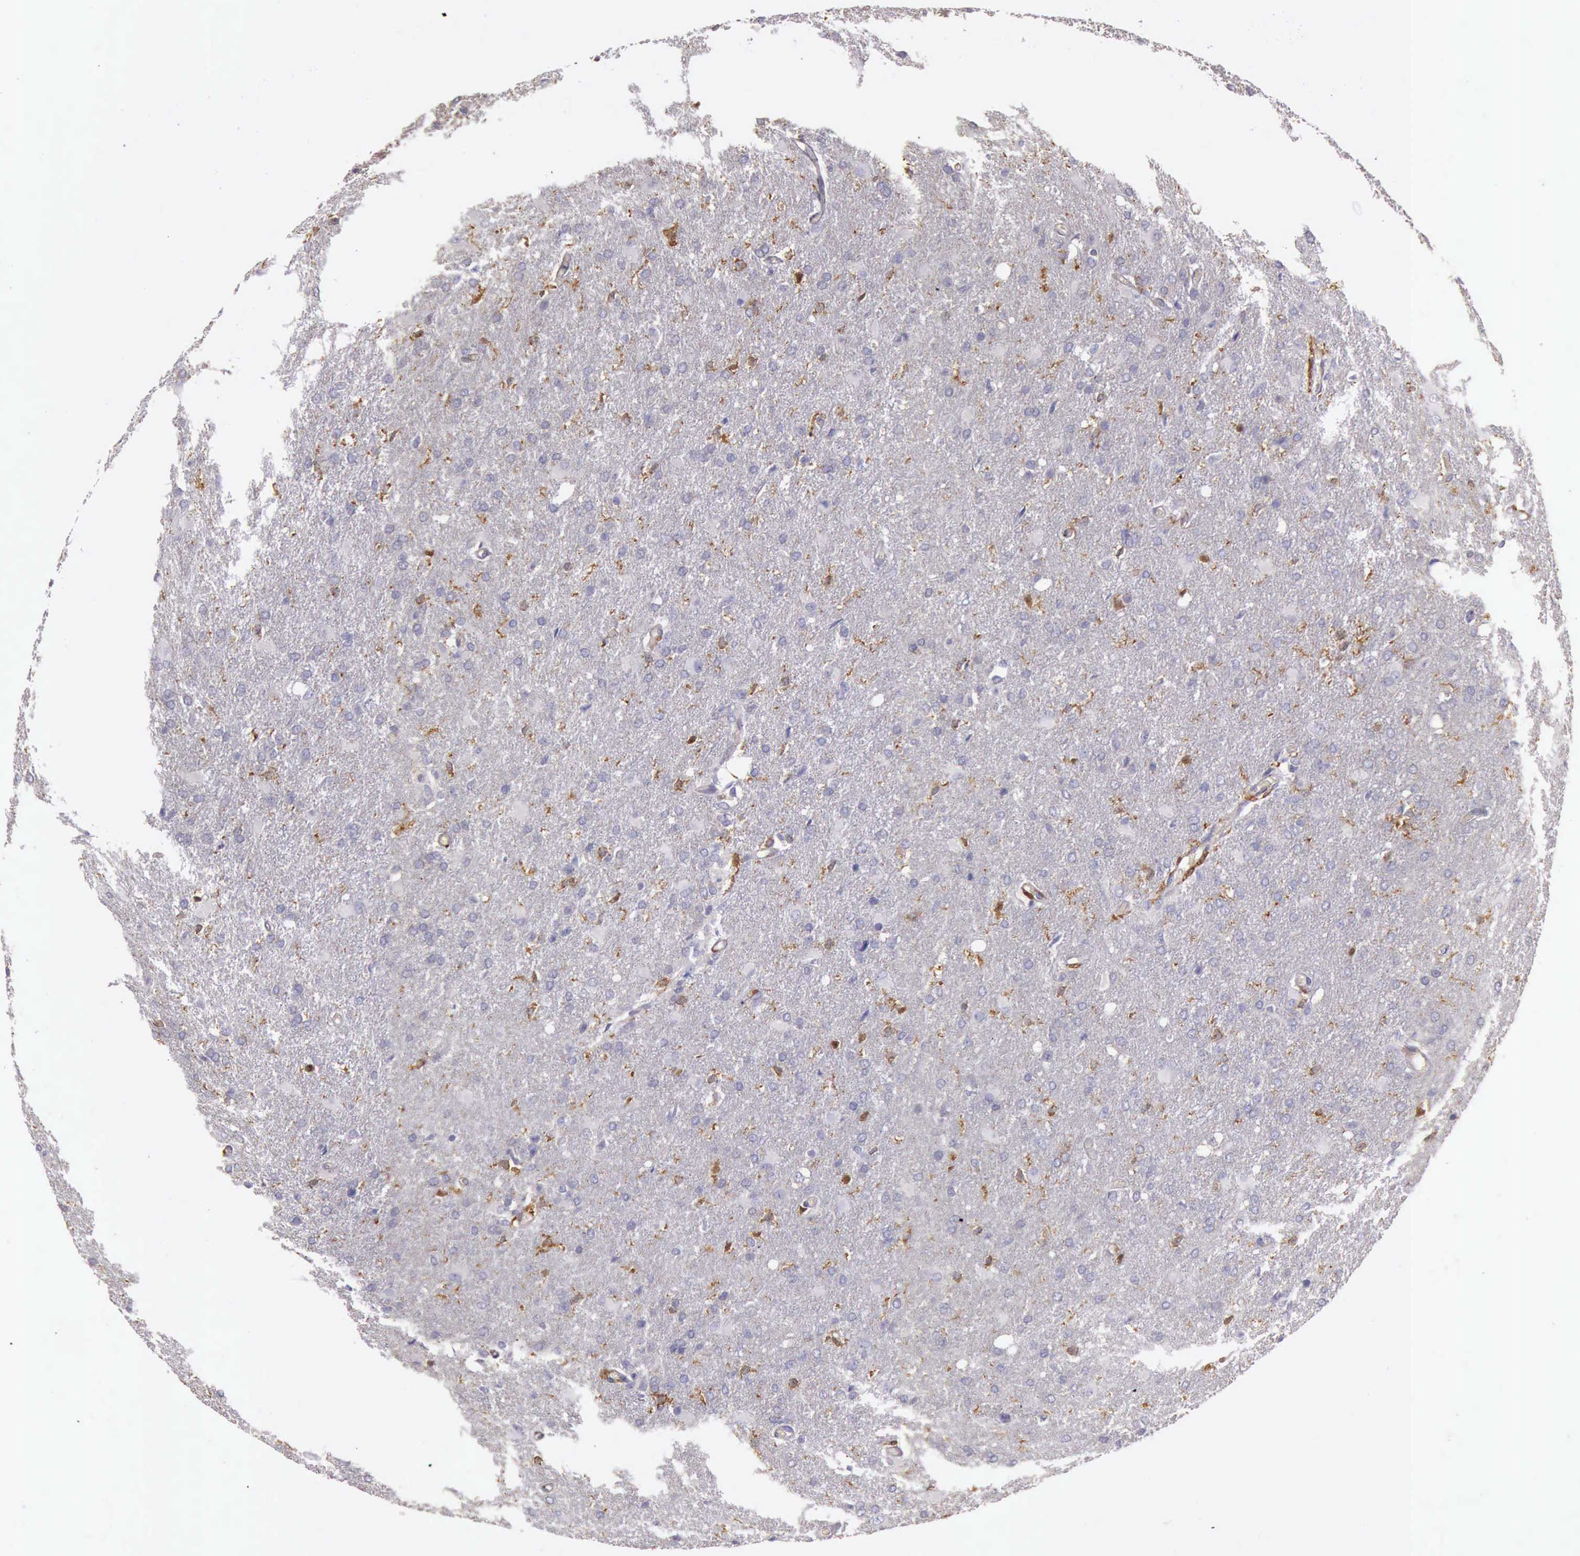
{"staining": {"intensity": "negative", "quantity": "none", "location": "none"}, "tissue": "glioma", "cell_type": "Tumor cells", "image_type": "cancer", "snomed": [{"axis": "morphology", "description": "Glioma, malignant, High grade"}, {"axis": "topography", "description": "Brain"}], "caption": "Immunohistochemistry (IHC) image of neoplastic tissue: human malignant high-grade glioma stained with DAB reveals no significant protein expression in tumor cells.", "gene": "ARHGAP4", "patient": {"sex": "male", "age": 68}}